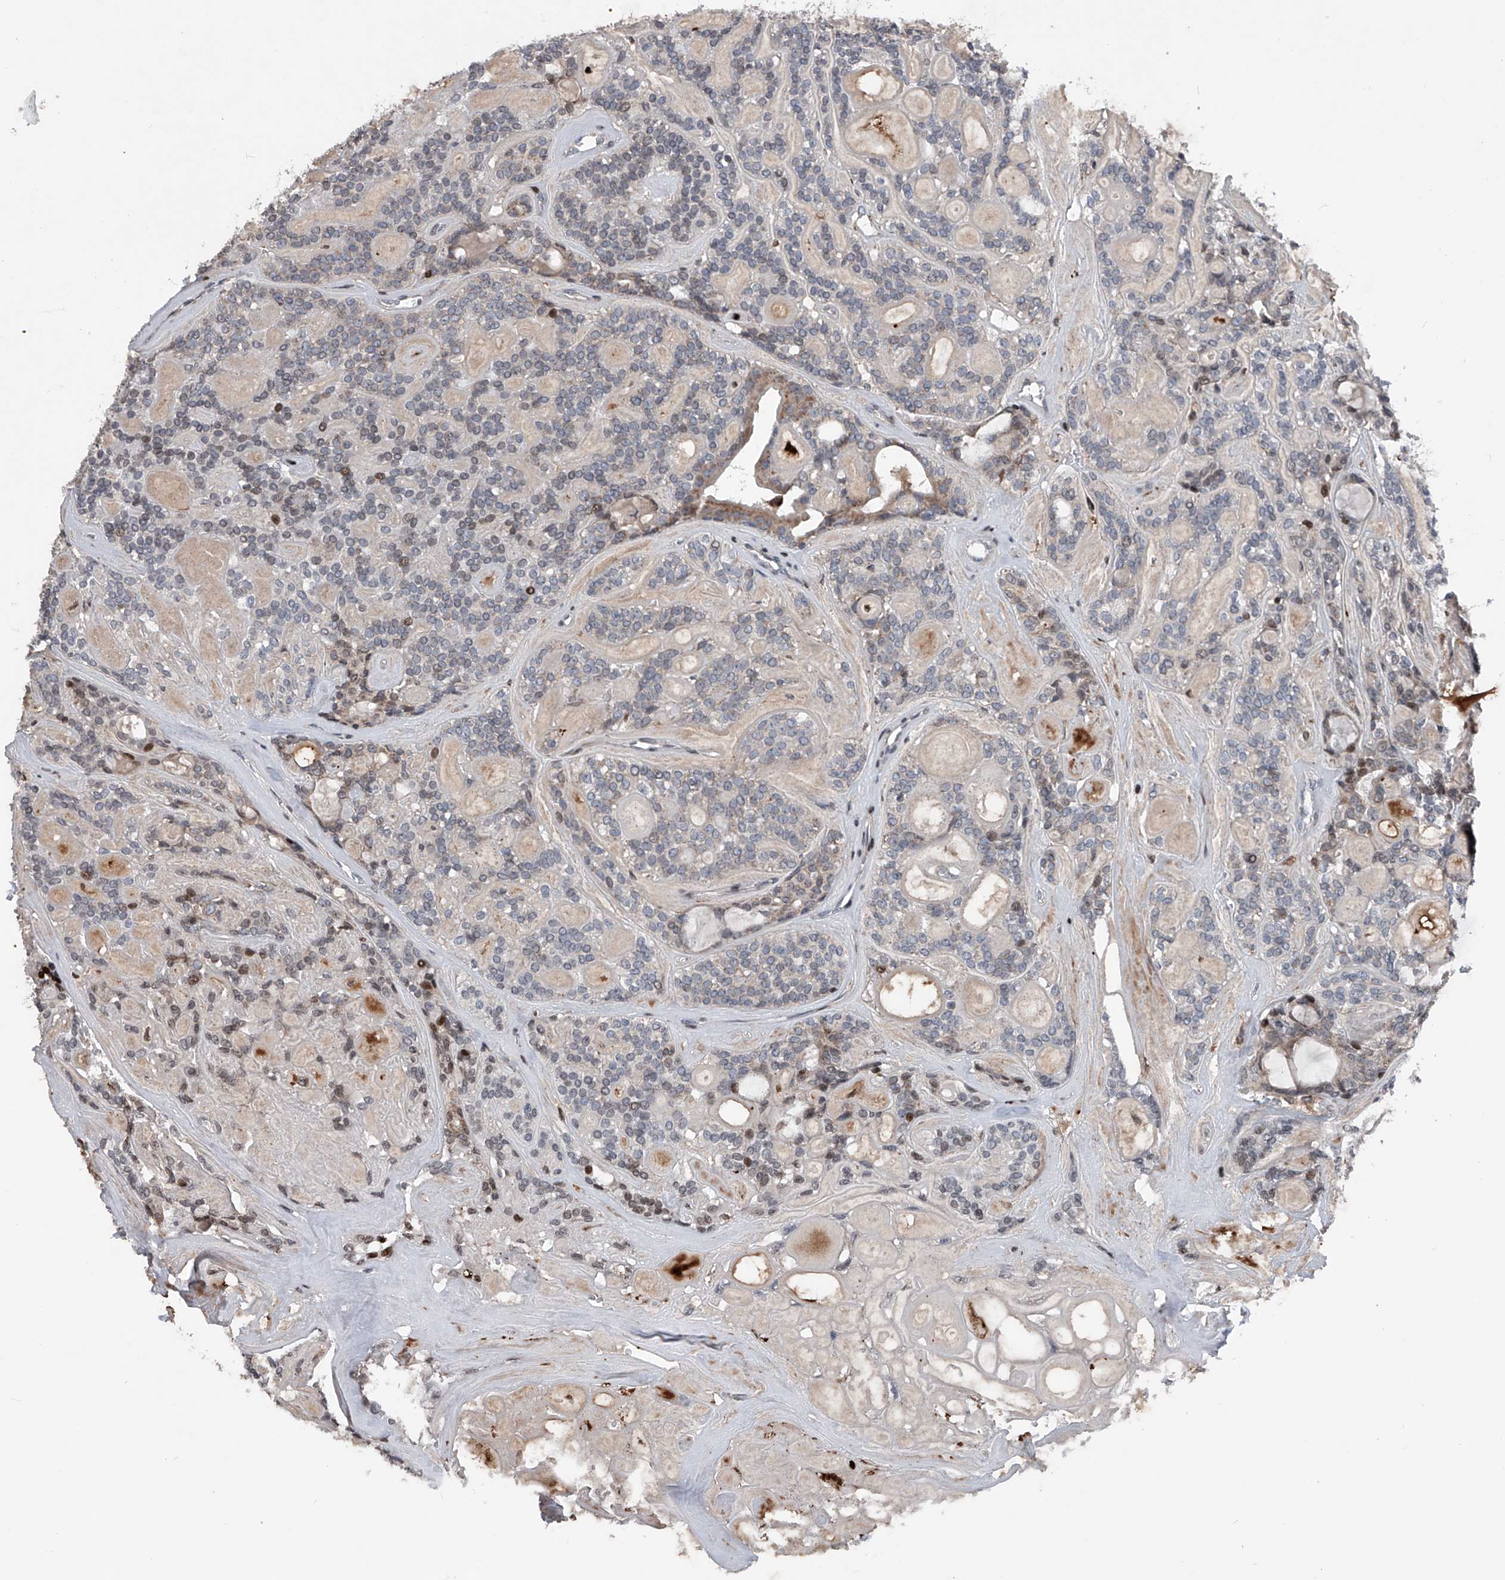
{"staining": {"intensity": "weak", "quantity": "<25%", "location": "nuclear"}, "tissue": "head and neck cancer", "cell_type": "Tumor cells", "image_type": "cancer", "snomed": [{"axis": "morphology", "description": "Adenocarcinoma, NOS"}, {"axis": "topography", "description": "Head-Neck"}], "caption": "Histopathology image shows no significant protein positivity in tumor cells of head and neck adenocarcinoma.", "gene": "DST", "patient": {"sex": "male", "age": 66}}